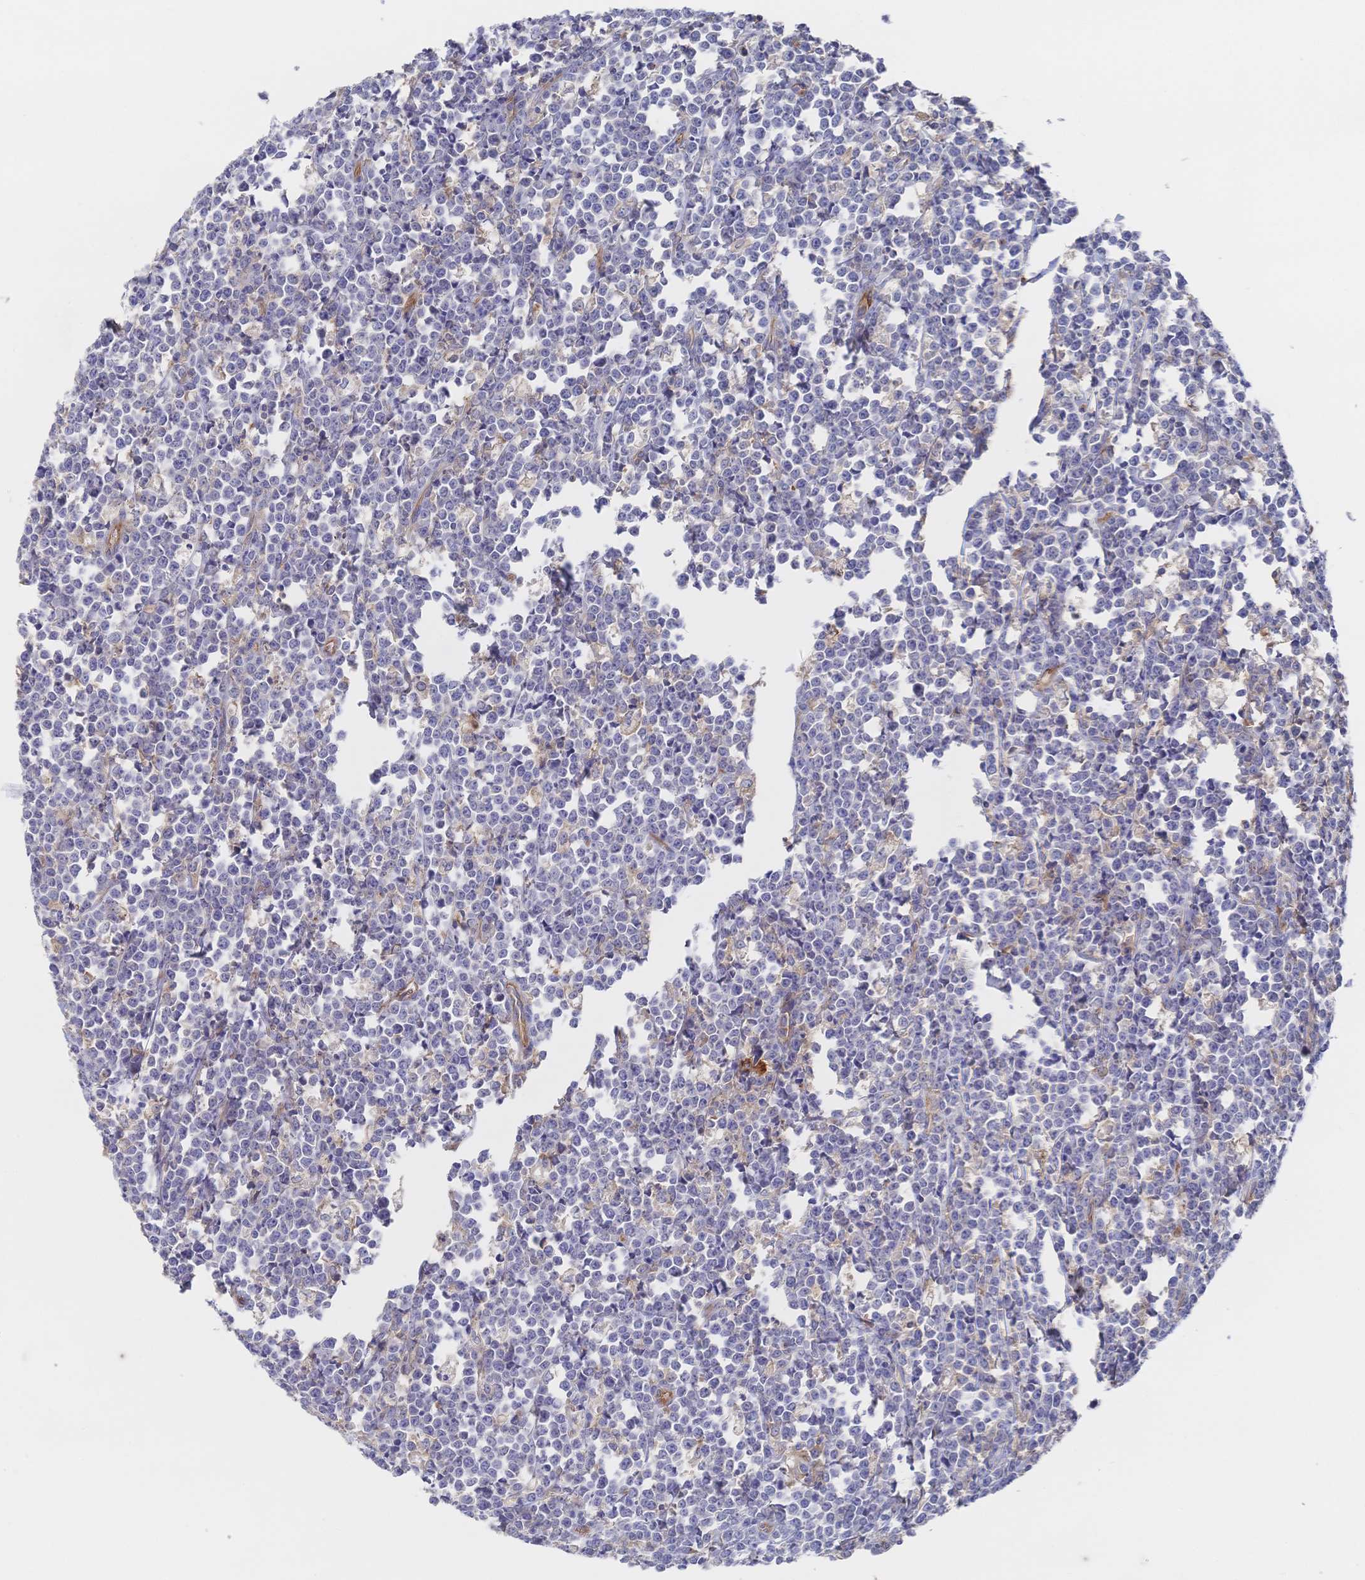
{"staining": {"intensity": "negative", "quantity": "none", "location": "none"}, "tissue": "lymphoma", "cell_type": "Tumor cells", "image_type": "cancer", "snomed": [{"axis": "morphology", "description": "Malignant lymphoma, non-Hodgkin's type, High grade"}, {"axis": "topography", "description": "Small intestine"}], "caption": "A histopathology image of human high-grade malignant lymphoma, non-Hodgkin's type is negative for staining in tumor cells. (DAB immunohistochemistry visualized using brightfield microscopy, high magnification).", "gene": "F11R", "patient": {"sex": "female", "age": 56}}